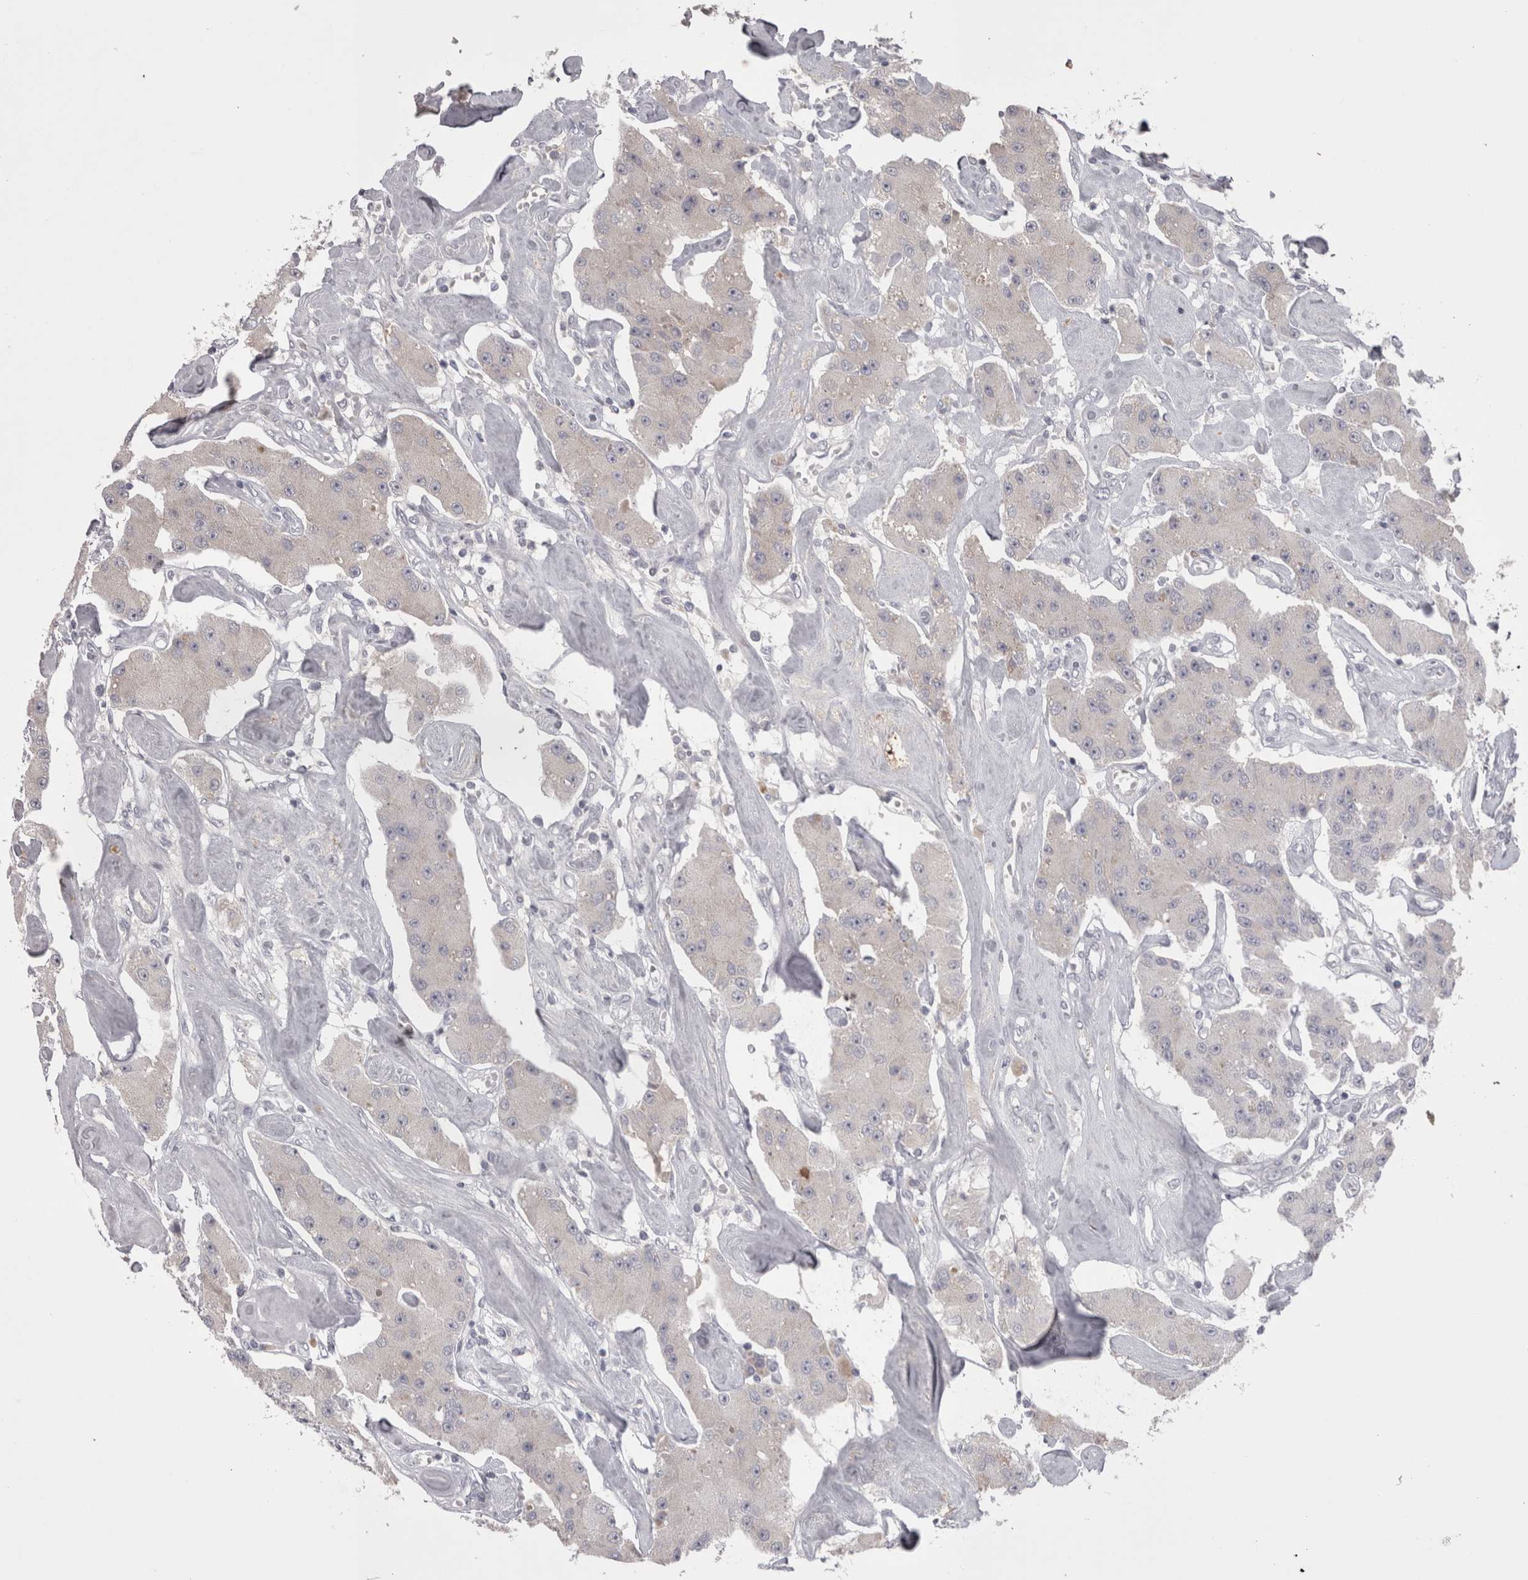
{"staining": {"intensity": "negative", "quantity": "none", "location": "none"}, "tissue": "carcinoid", "cell_type": "Tumor cells", "image_type": "cancer", "snomed": [{"axis": "morphology", "description": "Carcinoid, malignant, NOS"}, {"axis": "topography", "description": "Pancreas"}], "caption": "Immunohistochemistry histopathology image of neoplastic tissue: human carcinoid (malignant) stained with DAB (3,3'-diaminobenzidine) exhibits no significant protein expression in tumor cells. (DAB (3,3'-diaminobenzidine) IHC with hematoxylin counter stain).", "gene": "SAA4", "patient": {"sex": "male", "age": 41}}